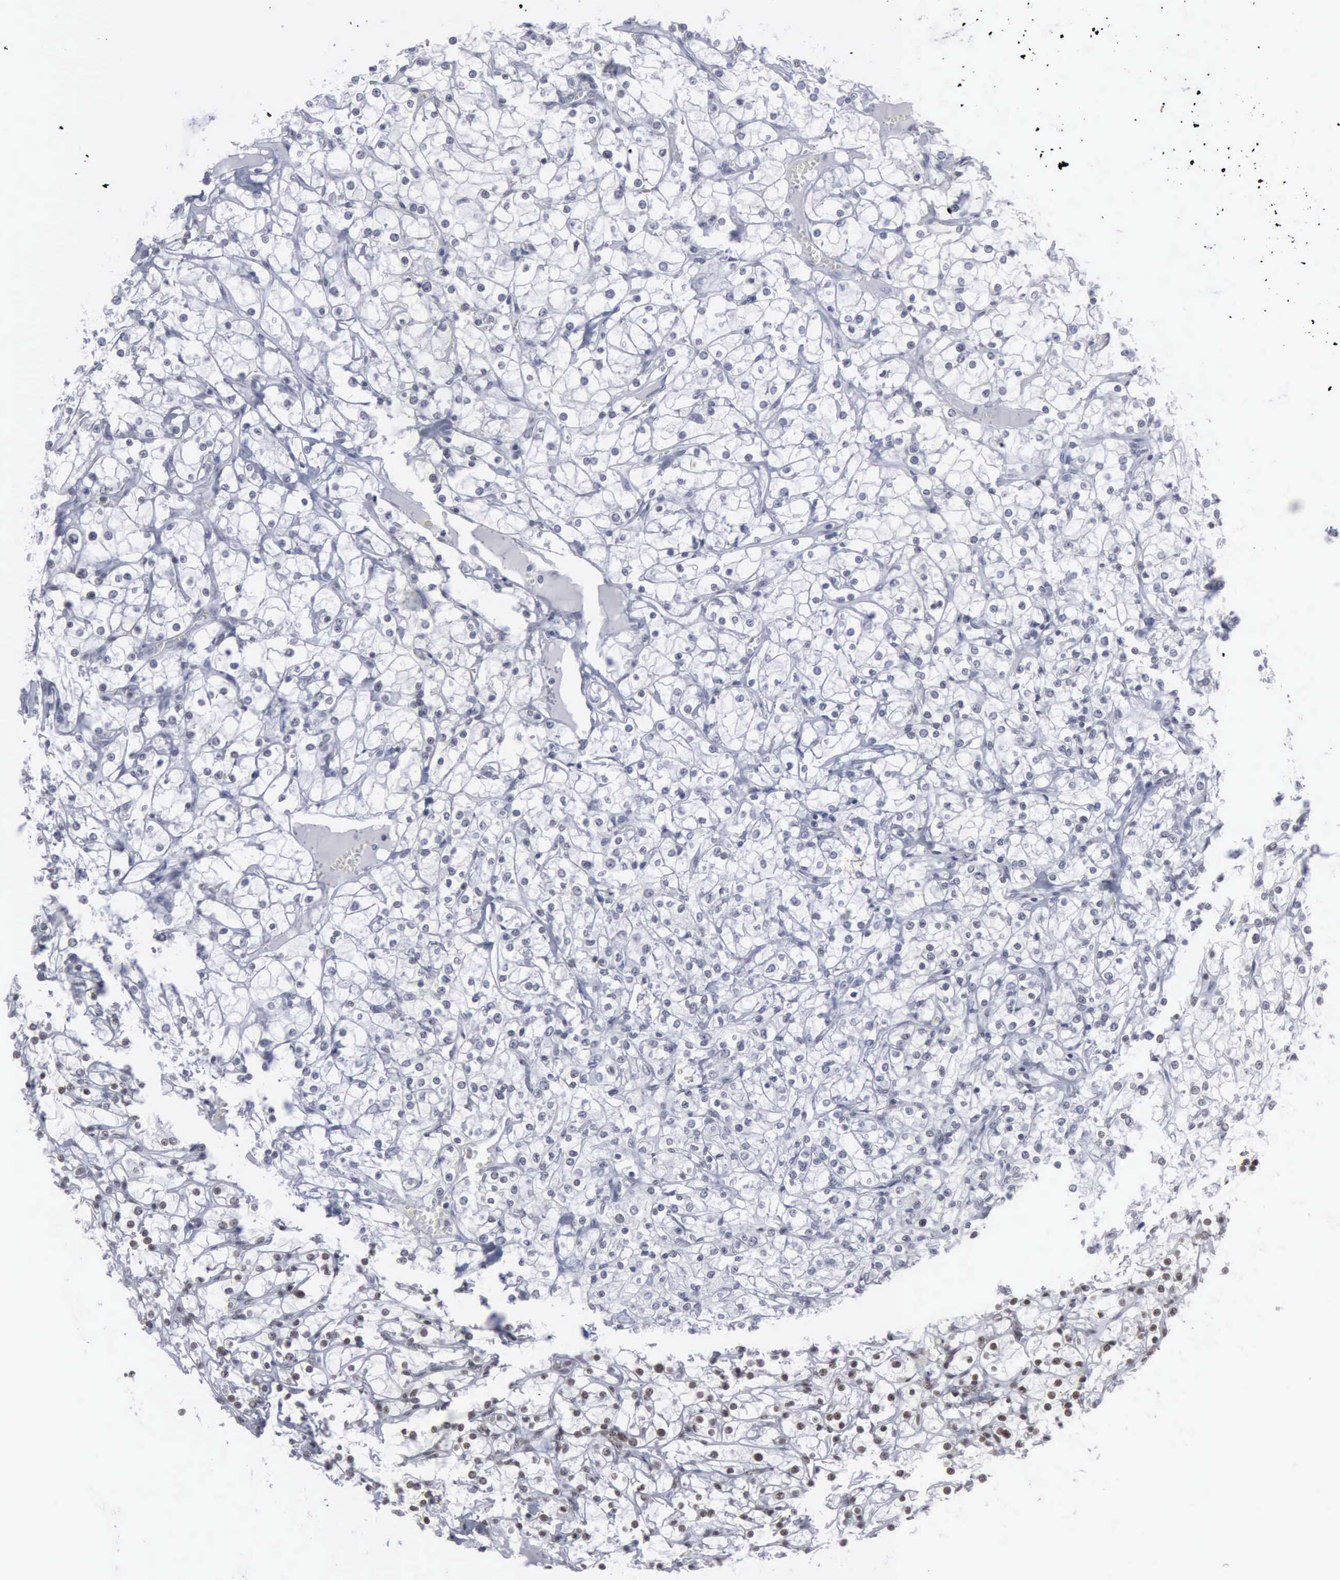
{"staining": {"intensity": "weak", "quantity": "25%-75%", "location": "nuclear"}, "tissue": "renal cancer", "cell_type": "Tumor cells", "image_type": "cancer", "snomed": [{"axis": "morphology", "description": "Adenocarcinoma, NOS"}, {"axis": "topography", "description": "Kidney"}], "caption": "Immunohistochemical staining of renal adenocarcinoma displays low levels of weak nuclear positivity in approximately 25%-75% of tumor cells.", "gene": "XPA", "patient": {"sex": "female", "age": 73}}